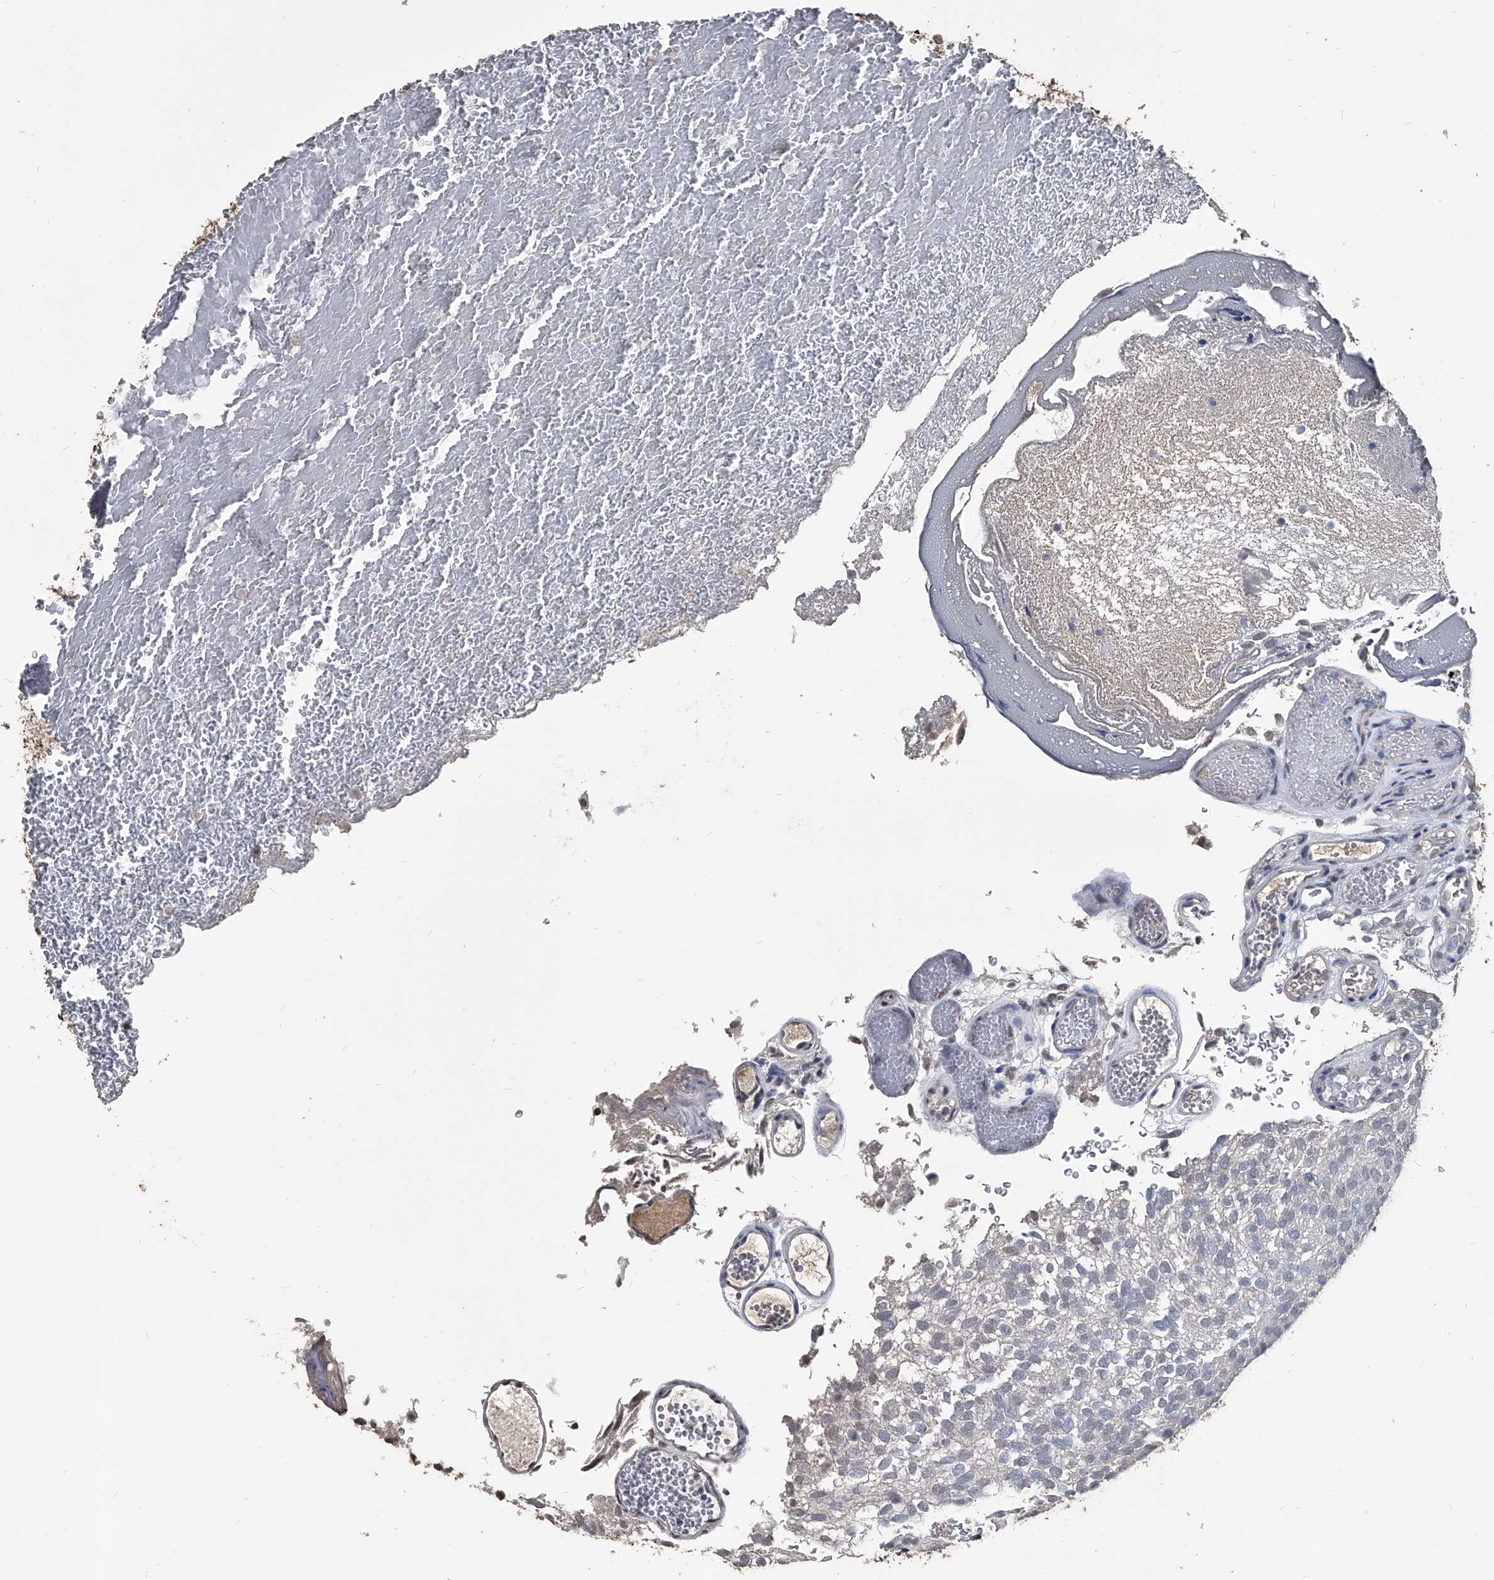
{"staining": {"intensity": "negative", "quantity": "none", "location": "none"}, "tissue": "urothelial cancer", "cell_type": "Tumor cells", "image_type": "cancer", "snomed": [{"axis": "morphology", "description": "Urothelial carcinoma, Low grade"}, {"axis": "topography", "description": "Urinary bladder"}], "caption": "IHC photomicrograph of neoplastic tissue: urothelial cancer stained with DAB (3,3'-diaminobenzidine) exhibits no significant protein staining in tumor cells.", "gene": "MATR3", "patient": {"sex": "male", "age": 78}}